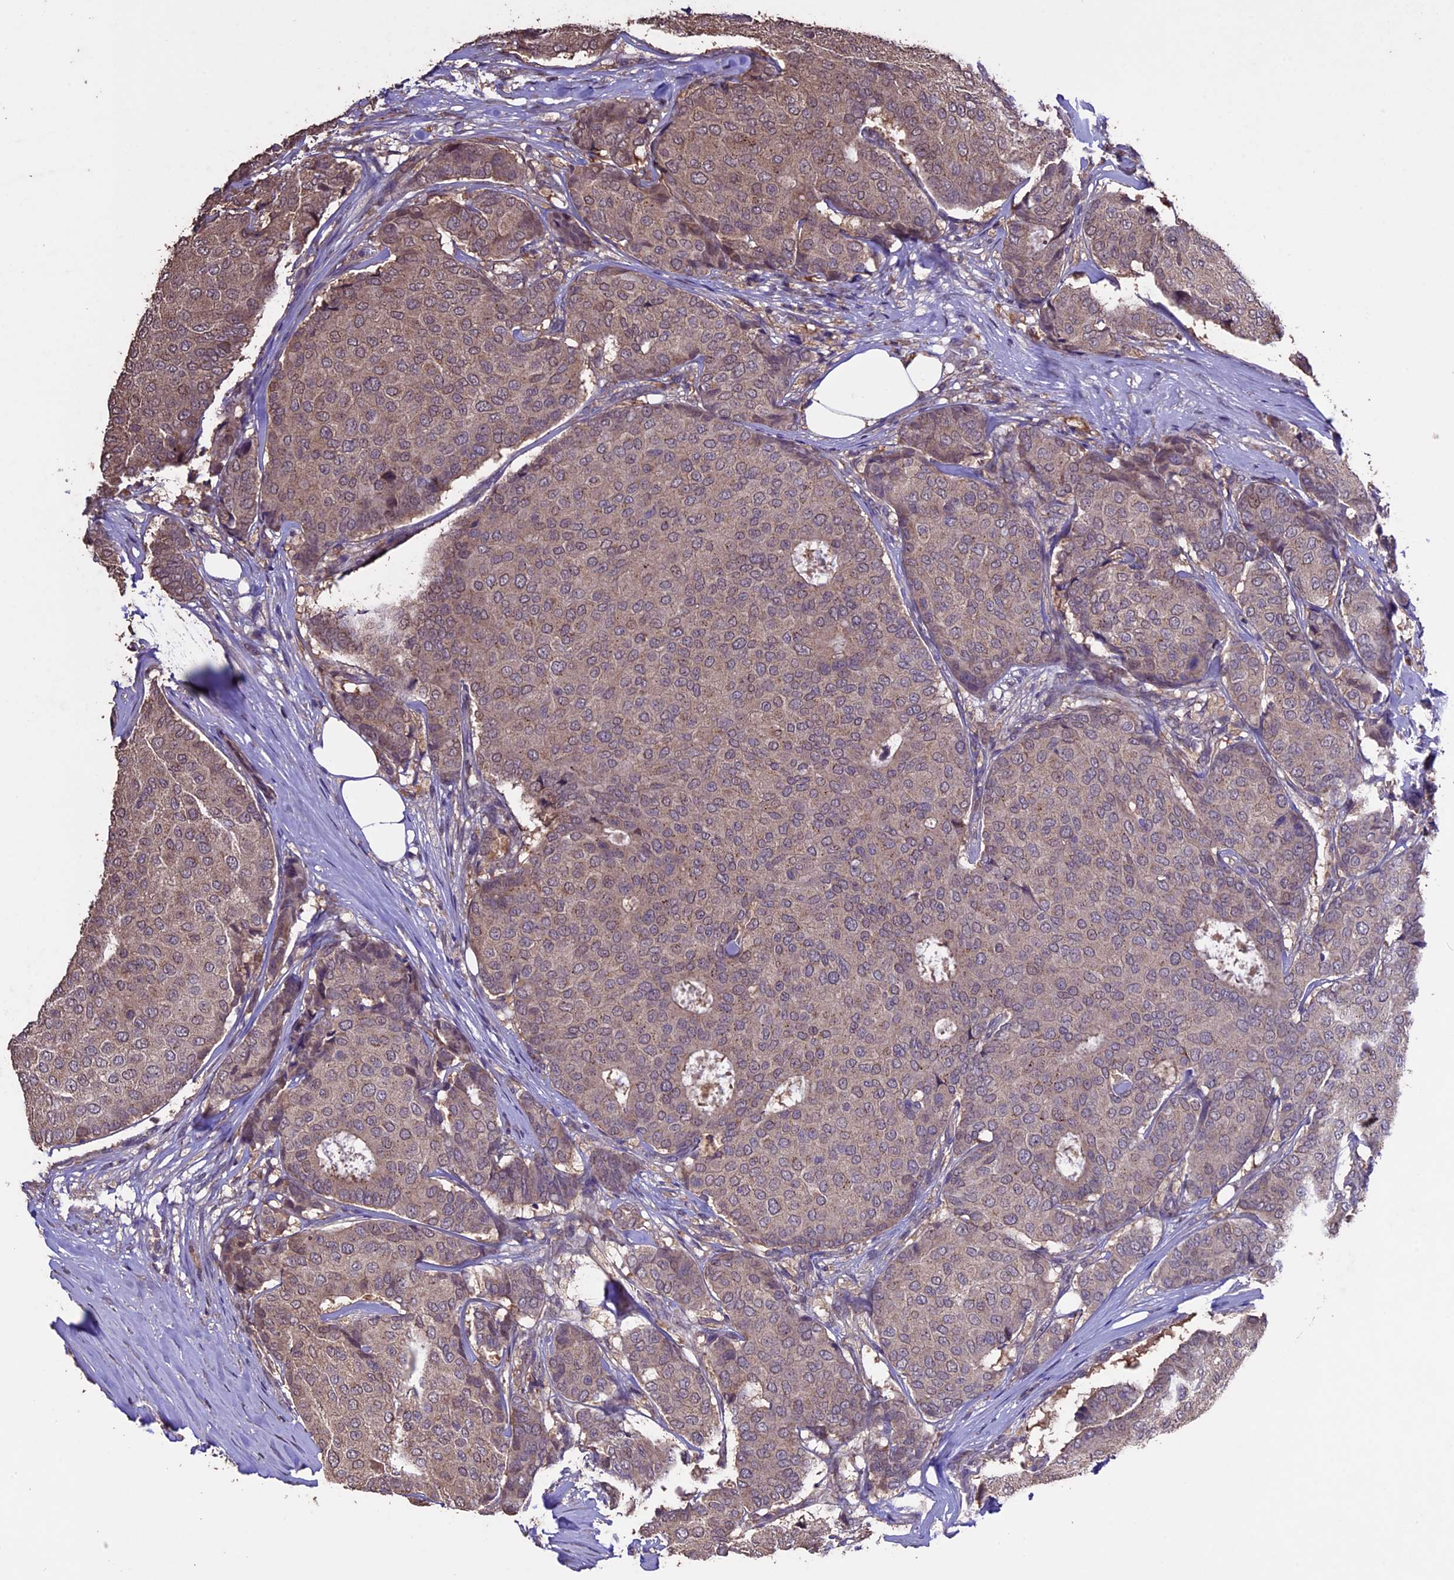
{"staining": {"intensity": "weak", "quantity": ">75%", "location": "cytoplasmic/membranous"}, "tissue": "breast cancer", "cell_type": "Tumor cells", "image_type": "cancer", "snomed": [{"axis": "morphology", "description": "Duct carcinoma"}, {"axis": "topography", "description": "Breast"}], "caption": "An image of breast cancer (invasive ductal carcinoma) stained for a protein exhibits weak cytoplasmic/membranous brown staining in tumor cells. The protein is shown in brown color, while the nuclei are stained blue.", "gene": "DIS3L", "patient": {"sex": "female", "age": 75}}